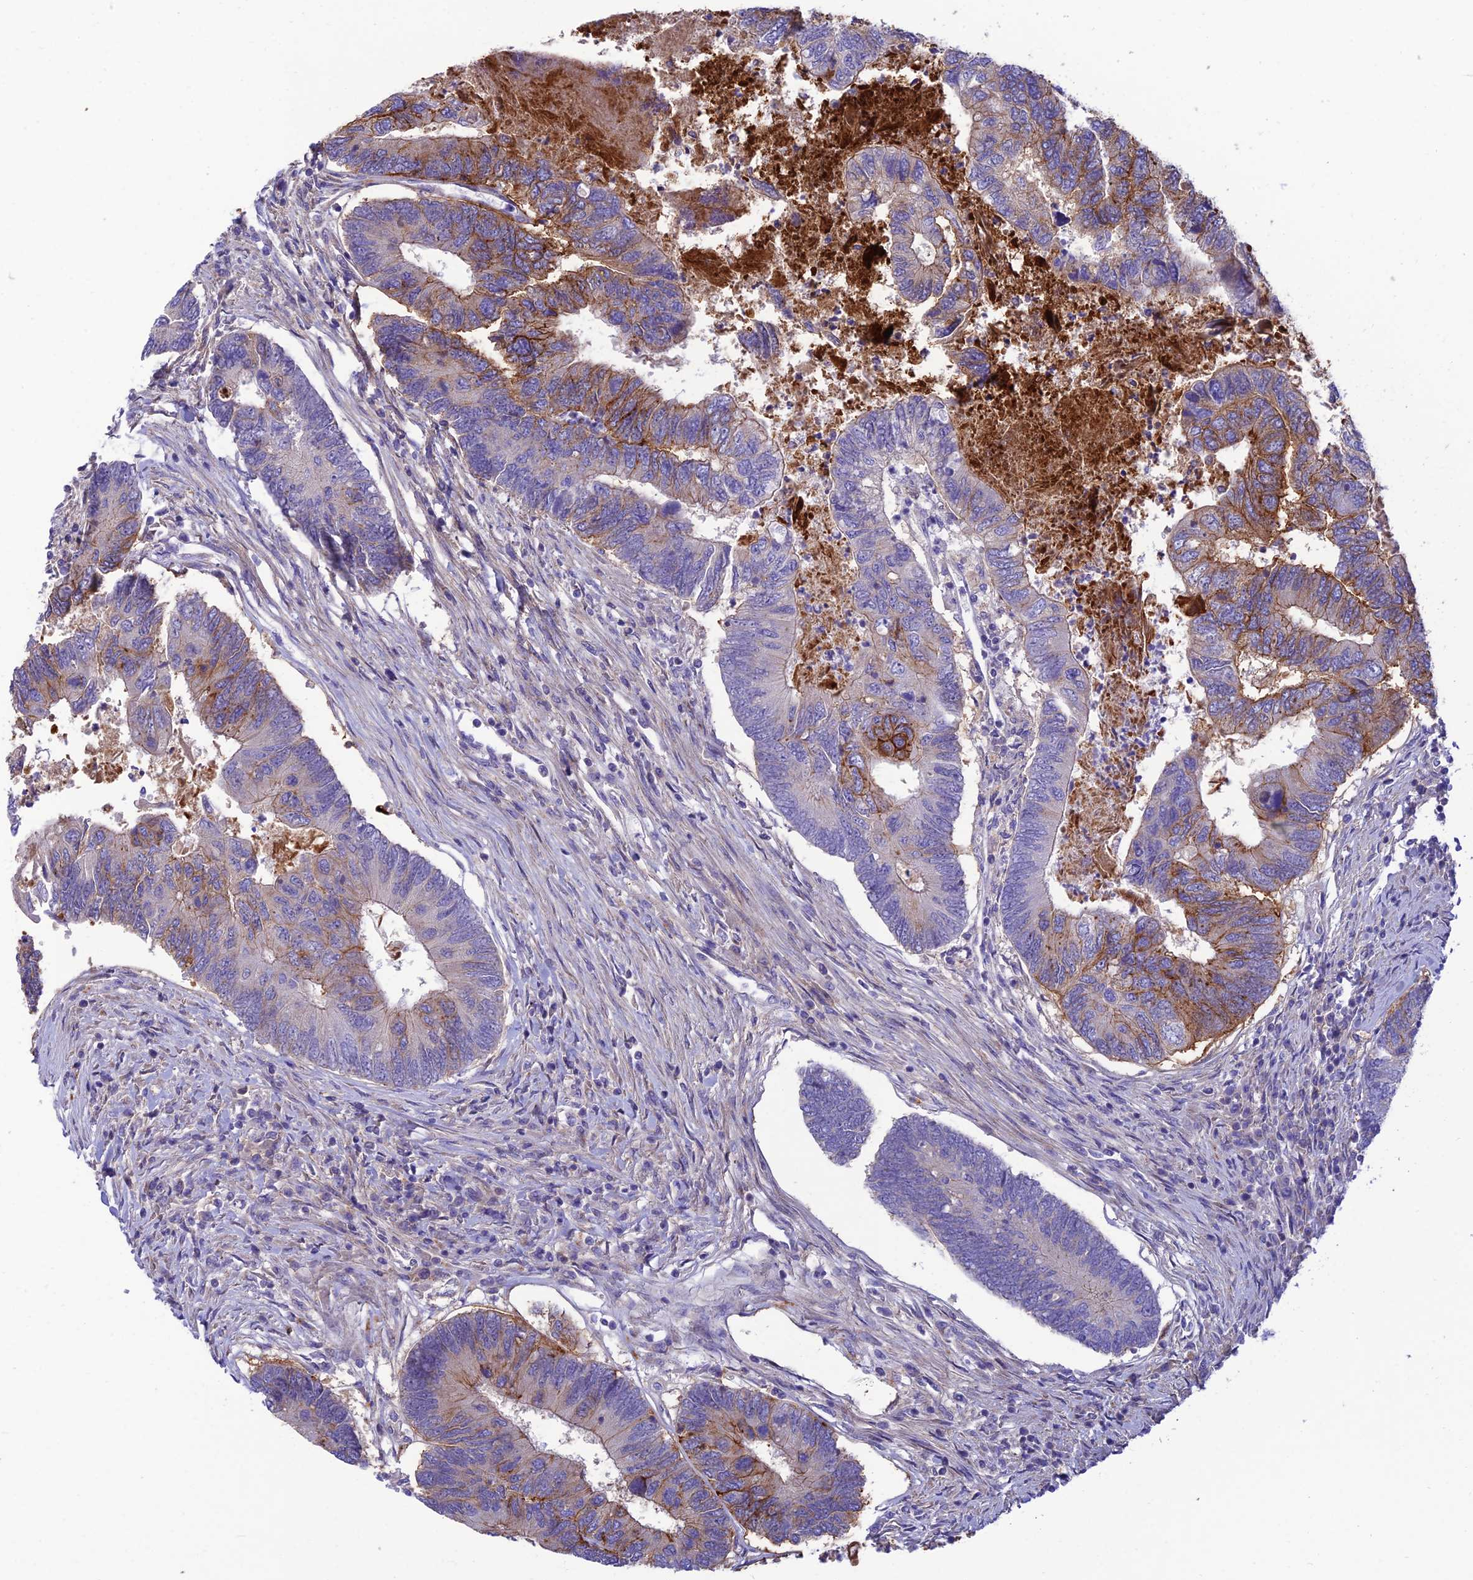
{"staining": {"intensity": "moderate", "quantity": "25%-75%", "location": "cytoplasmic/membranous"}, "tissue": "colorectal cancer", "cell_type": "Tumor cells", "image_type": "cancer", "snomed": [{"axis": "morphology", "description": "Adenocarcinoma, NOS"}, {"axis": "topography", "description": "Colon"}], "caption": "Approximately 25%-75% of tumor cells in human colorectal cancer (adenocarcinoma) reveal moderate cytoplasmic/membranous protein positivity as visualized by brown immunohistochemical staining.", "gene": "CCDC157", "patient": {"sex": "female", "age": 67}}